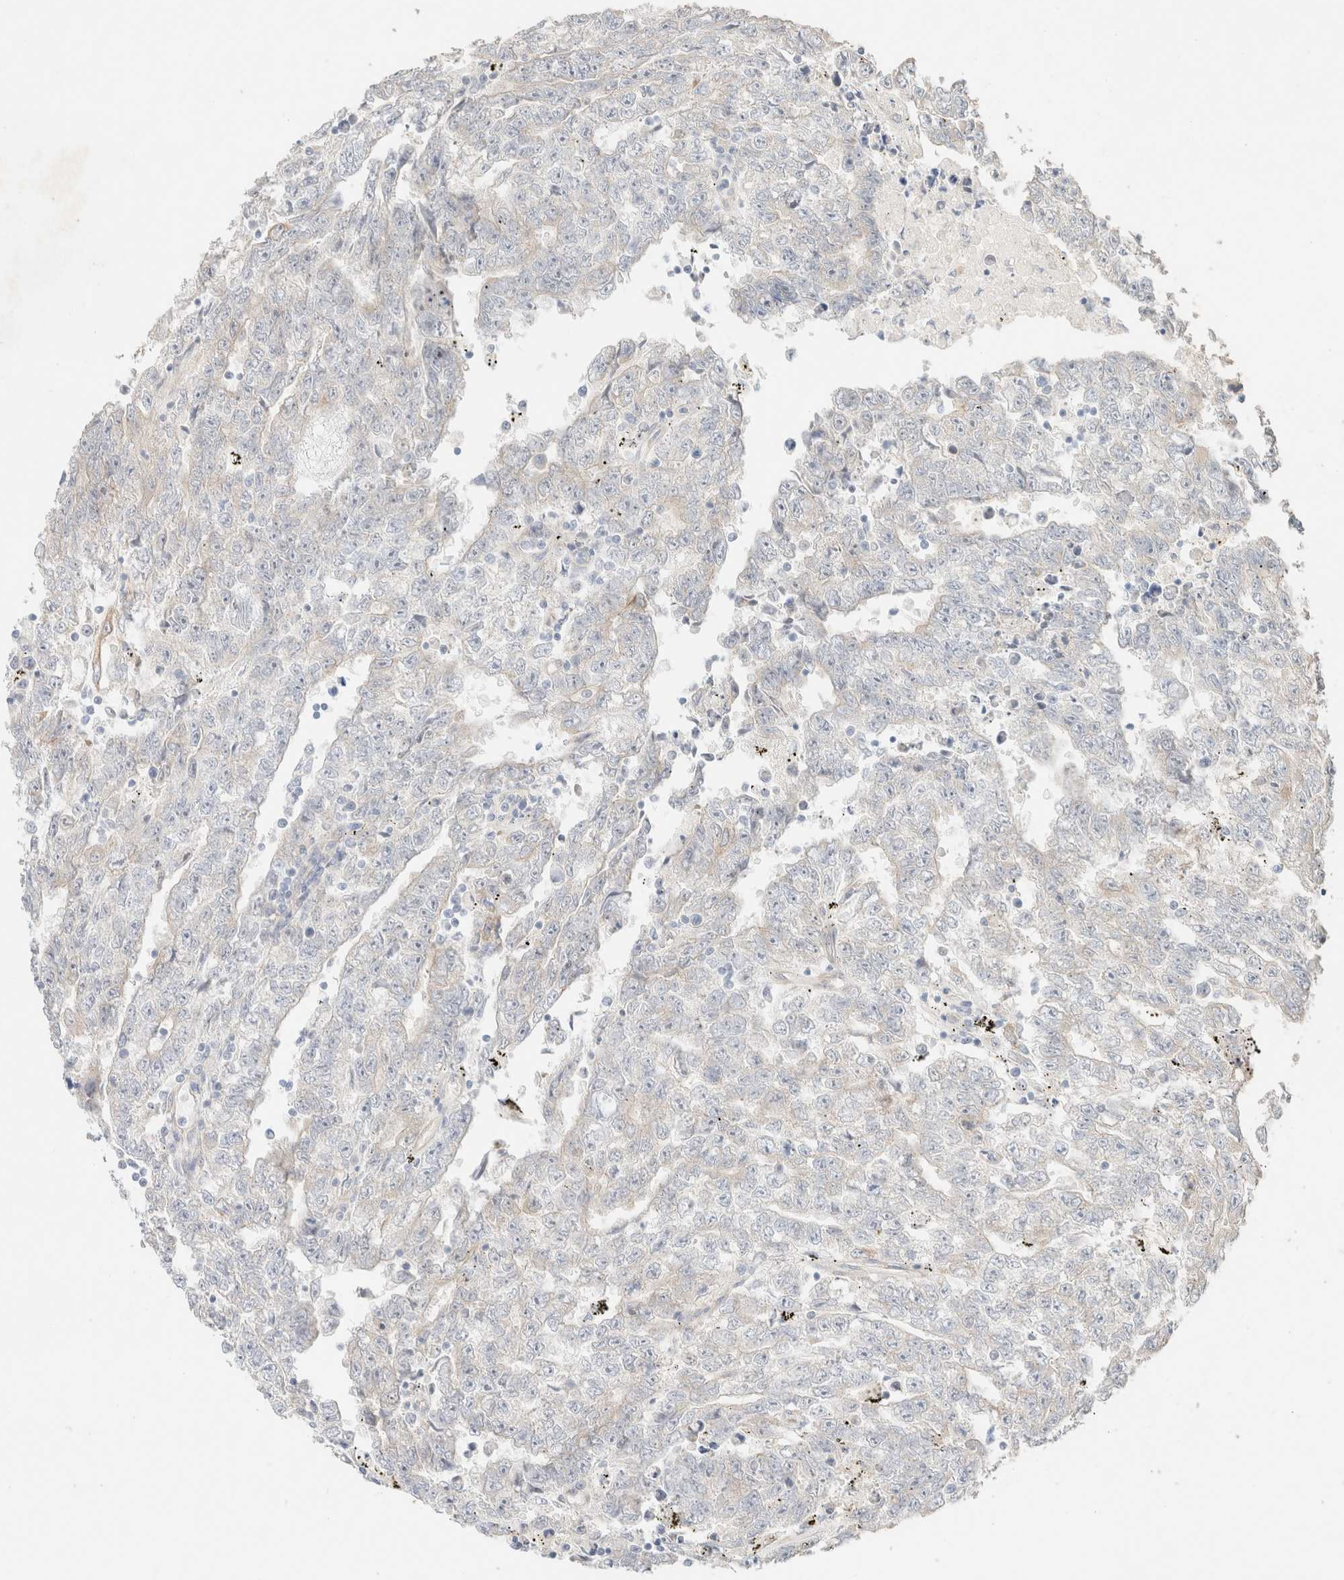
{"staining": {"intensity": "negative", "quantity": "none", "location": "none"}, "tissue": "testis cancer", "cell_type": "Tumor cells", "image_type": "cancer", "snomed": [{"axis": "morphology", "description": "Carcinoma, Embryonal, NOS"}, {"axis": "topography", "description": "Testis"}], "caption": "High magnification brightfield microscopy of testis embryonal carcinoma stained with DAB (brown) and counterstained with hematoxylin (blue): tumor cells show no significant expression.", "gene": "CSNK1E", "patient": {"sex": "male", "age": 25}}